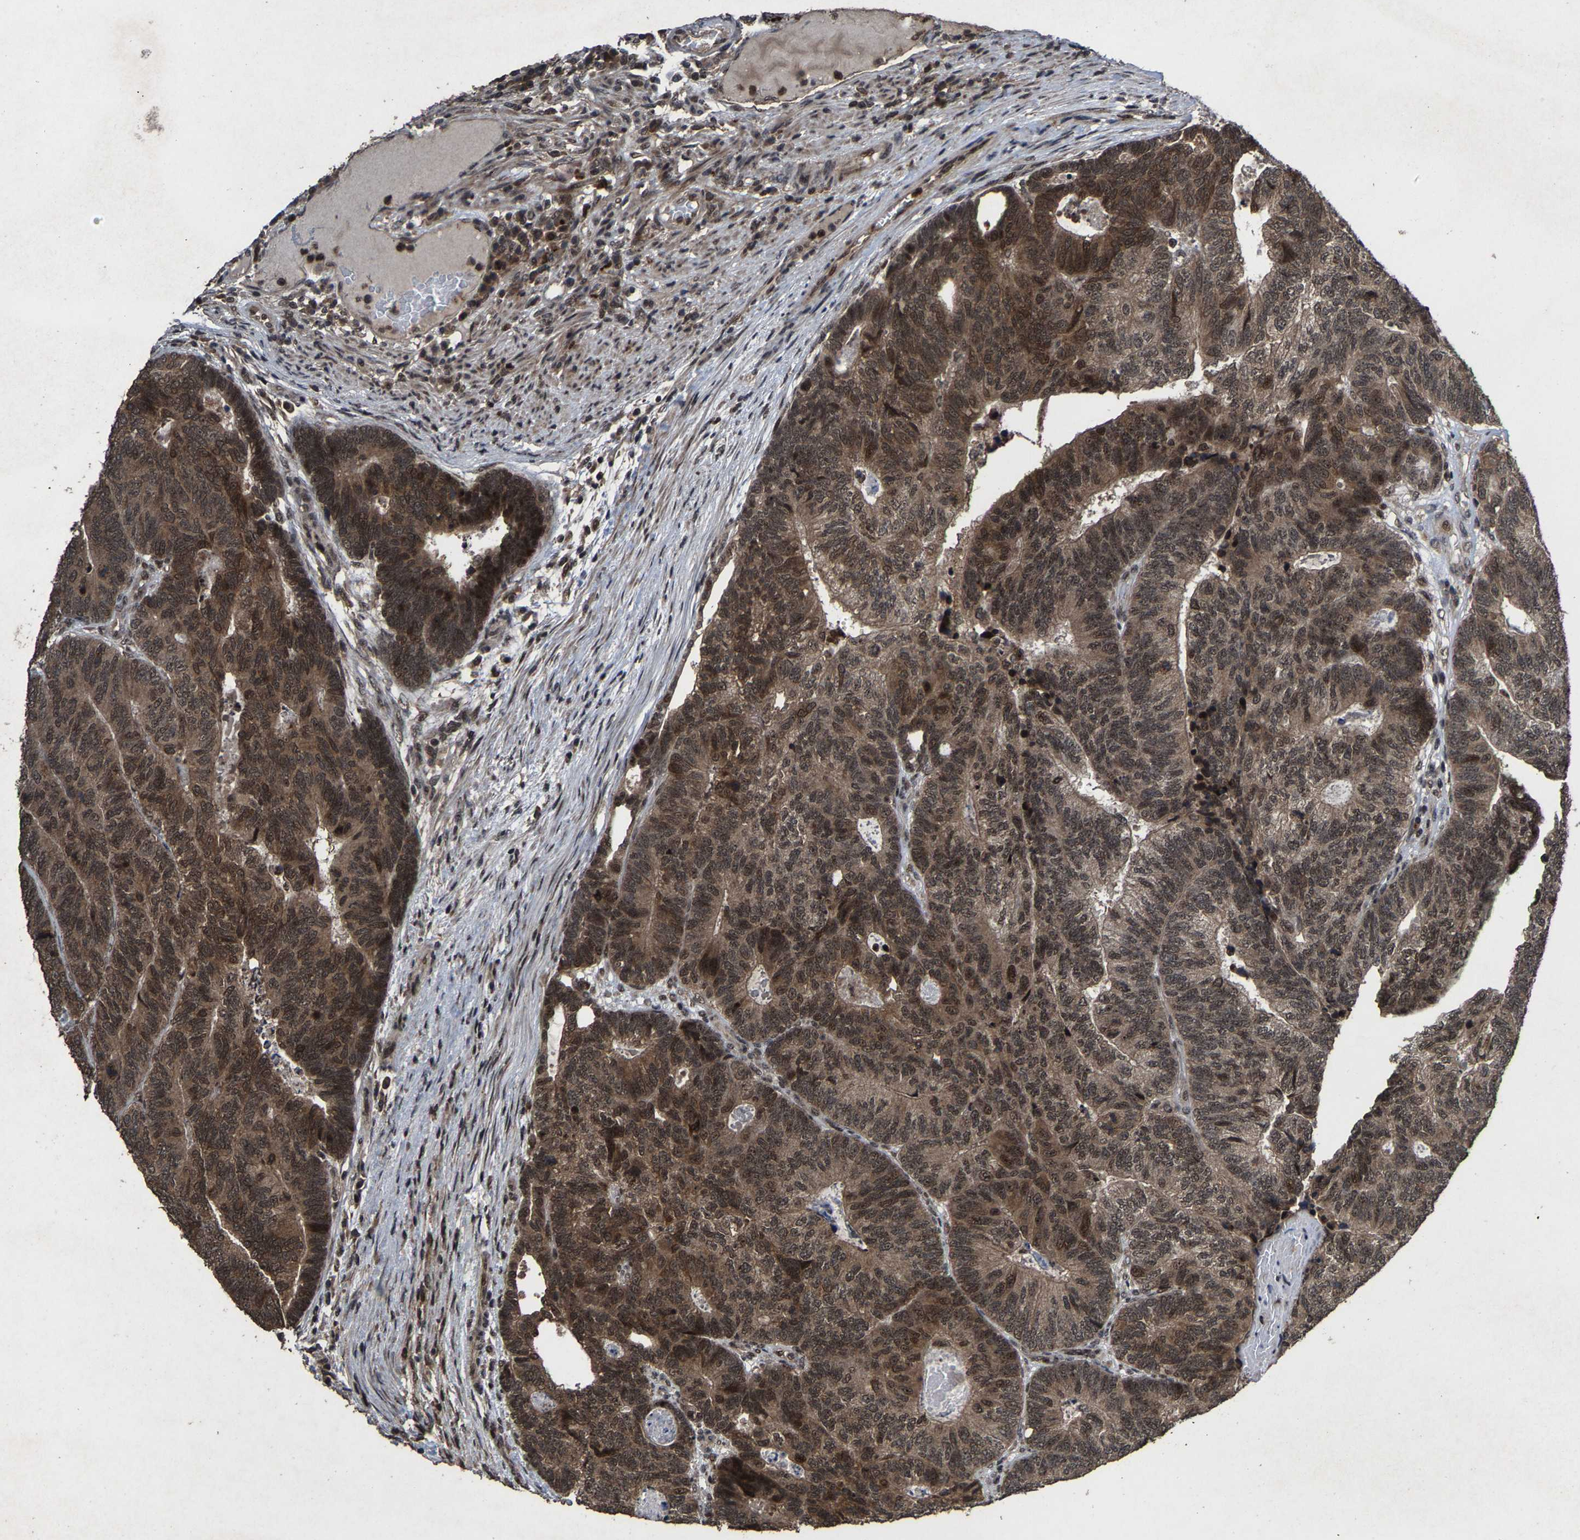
{"staining": {"intensity": "moderate", "quantity": ">75%", "location": "cytoplasmic/membranous,nuclear"}, "tissue": "colorectal cancer", "cell_type": "Tumor cells", "image_type": "cancer", "snomed": [{"axis": "morphology", "description": "Adenocarcinoma, NOS"}, {"axis": "topography", "description": "Colon"}], "caption": "An image of human adenocarcinoma (colorectal) stained for a protein reveals moderate cytoplasmic/membranous and nuclear brown staining in tumor cells.", "gene": "HAUS6", "patient": {"sex": "female", "age": 67}}